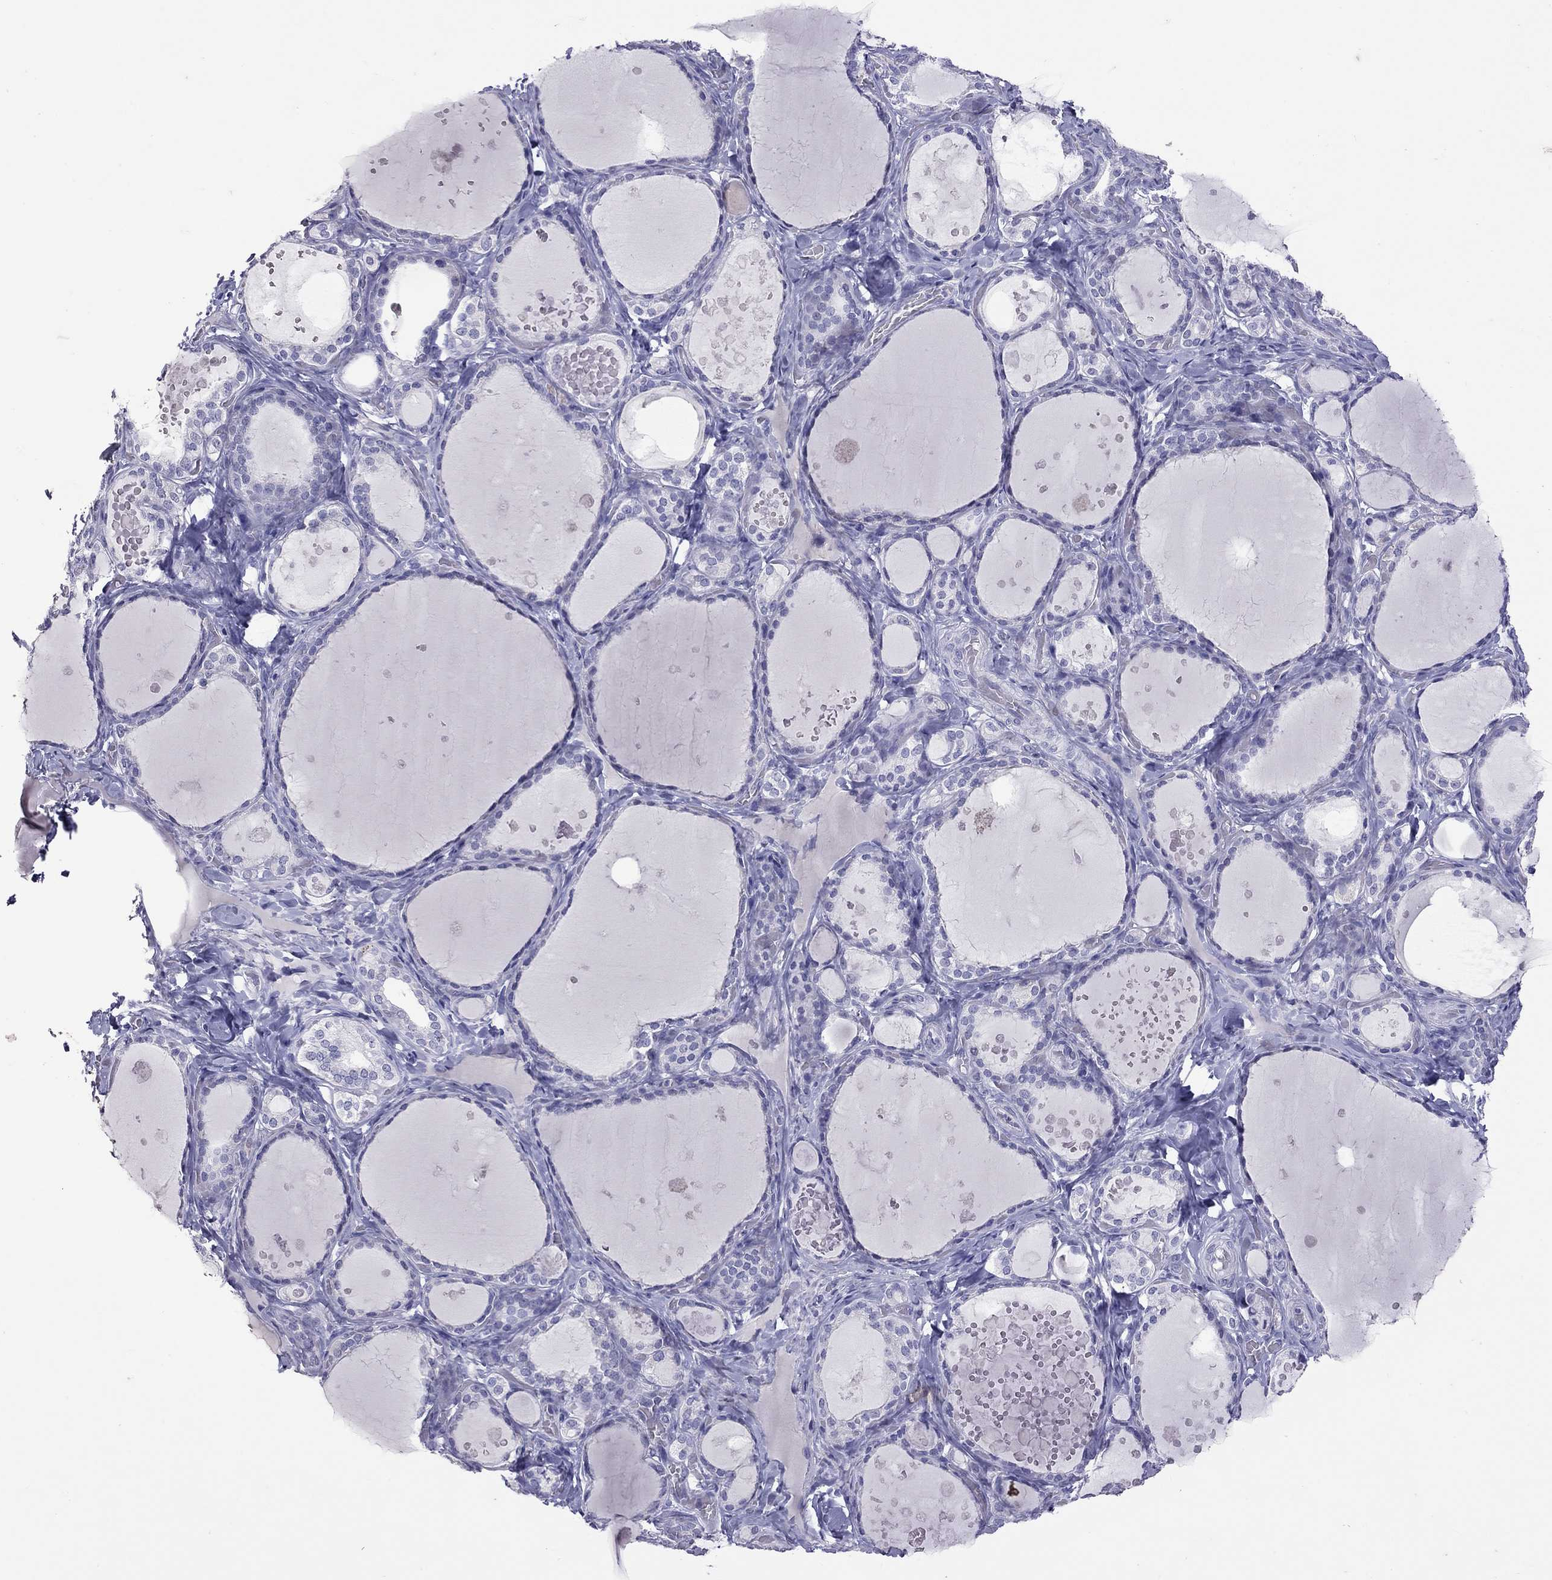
{"staining": {"intensity": "negative", "quantity": "none", "location": "none"}, "tissue": "thyroid gland", "cell_type": "Glandular cells", "image_type": "normal", "snomed": [{"axis": "morphology", "description": "Normal tissue, NOS"}, {"axis": "topography", "description": "Thyroid gland"}], "caption": "IHC of normal human thyroid gland displays no expression in glandular cells.", "gene": "SLAMF1", "patient": {"sex": "female", "age": 56}}